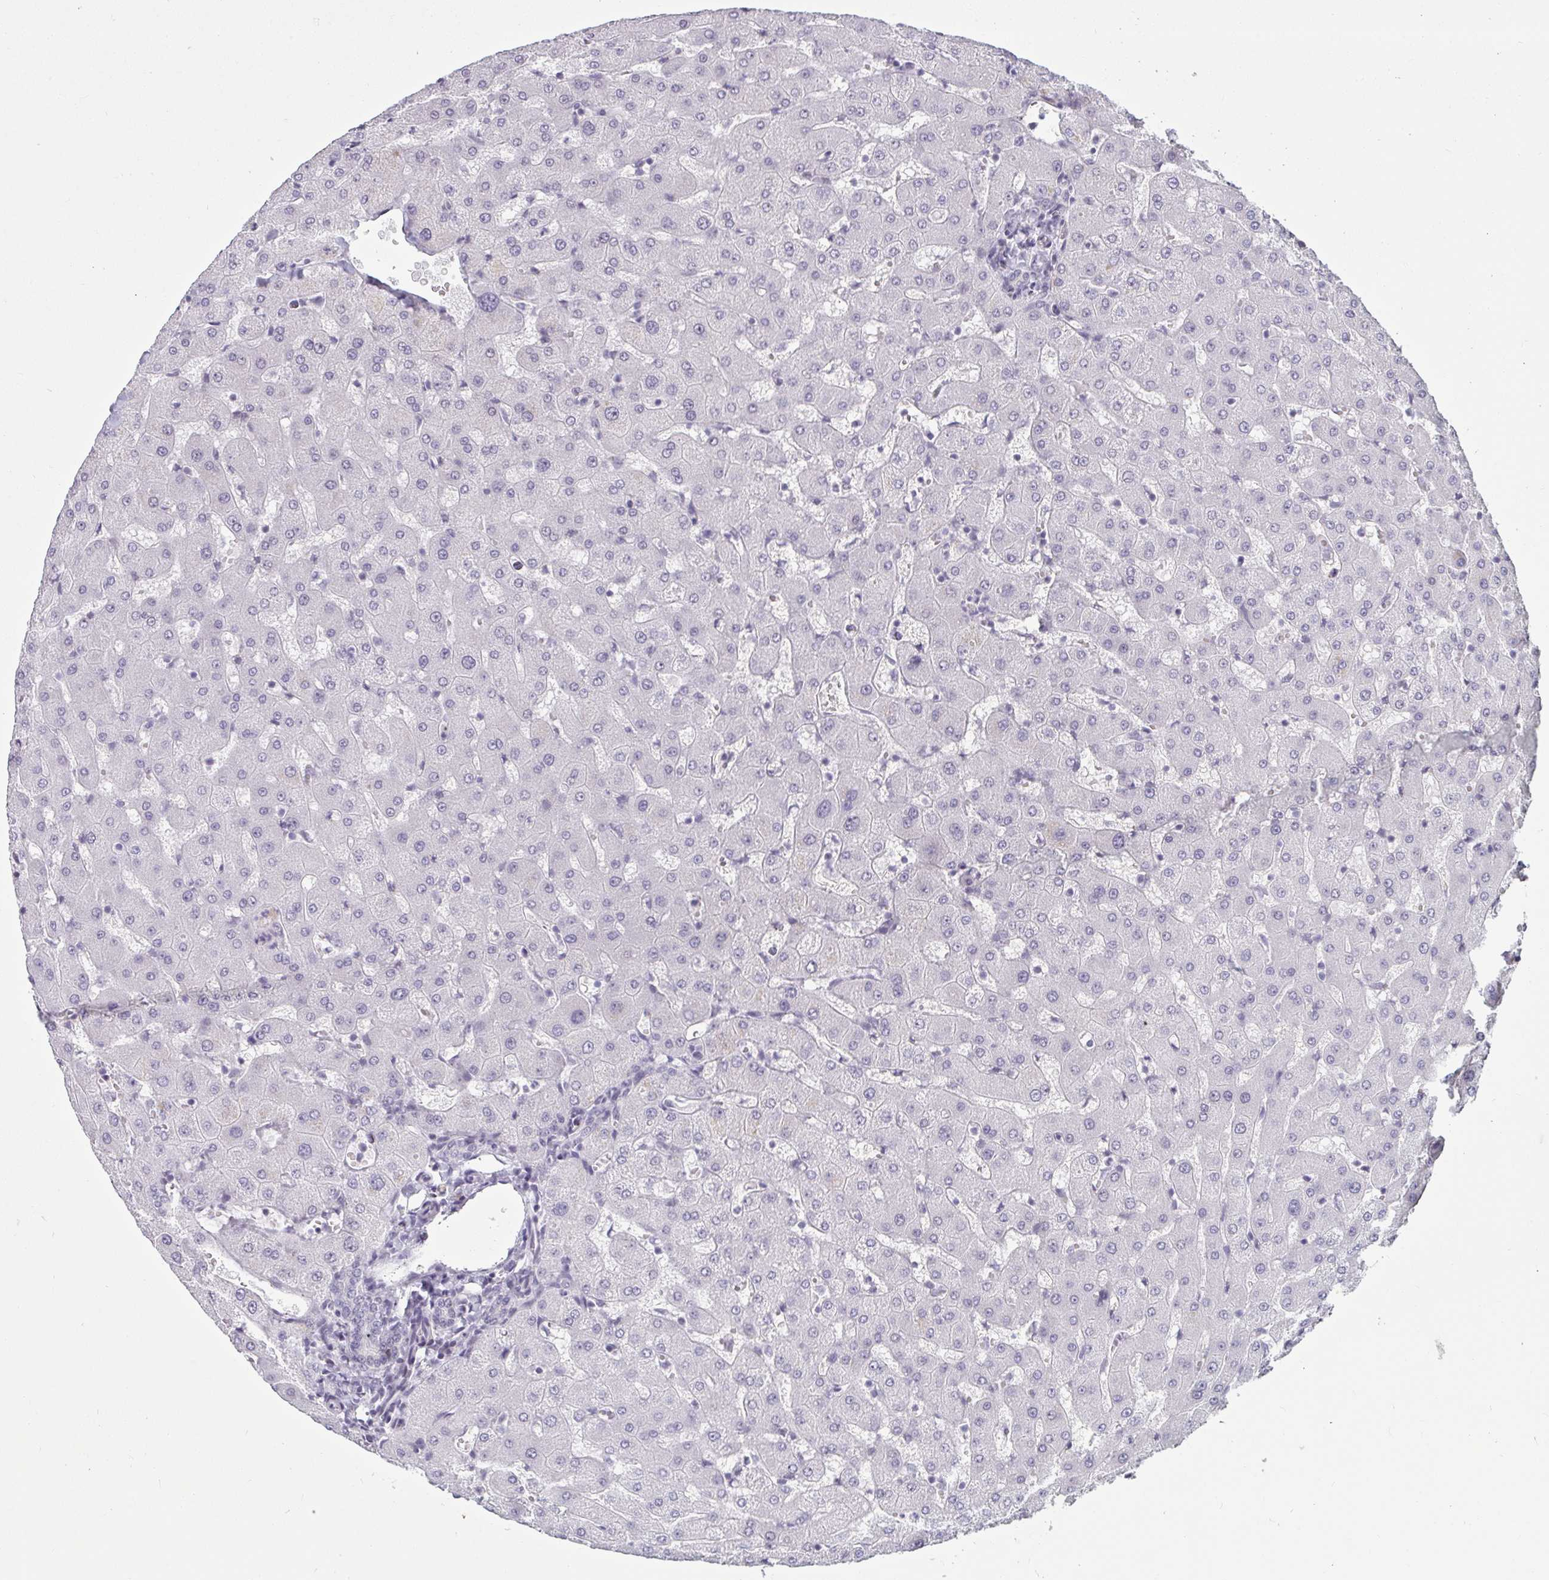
{"staining": {"intensity": "negative", "quantity": "none", "location": "none"}, "tissue": "liver", "cell_type": "Cholangiocytes", "image_type": "normal", "snomed": [{"axis": "morphology", "description": "Normal tissue, NOS"}, {"axis": "topography", "description": "Liver"}], "caption": "A micrograph of liver stained for a protein displays no brown staining in cholangiocytes.", "gene": "TBC1D4", "patient": {"sex": "female", "age": 63}}